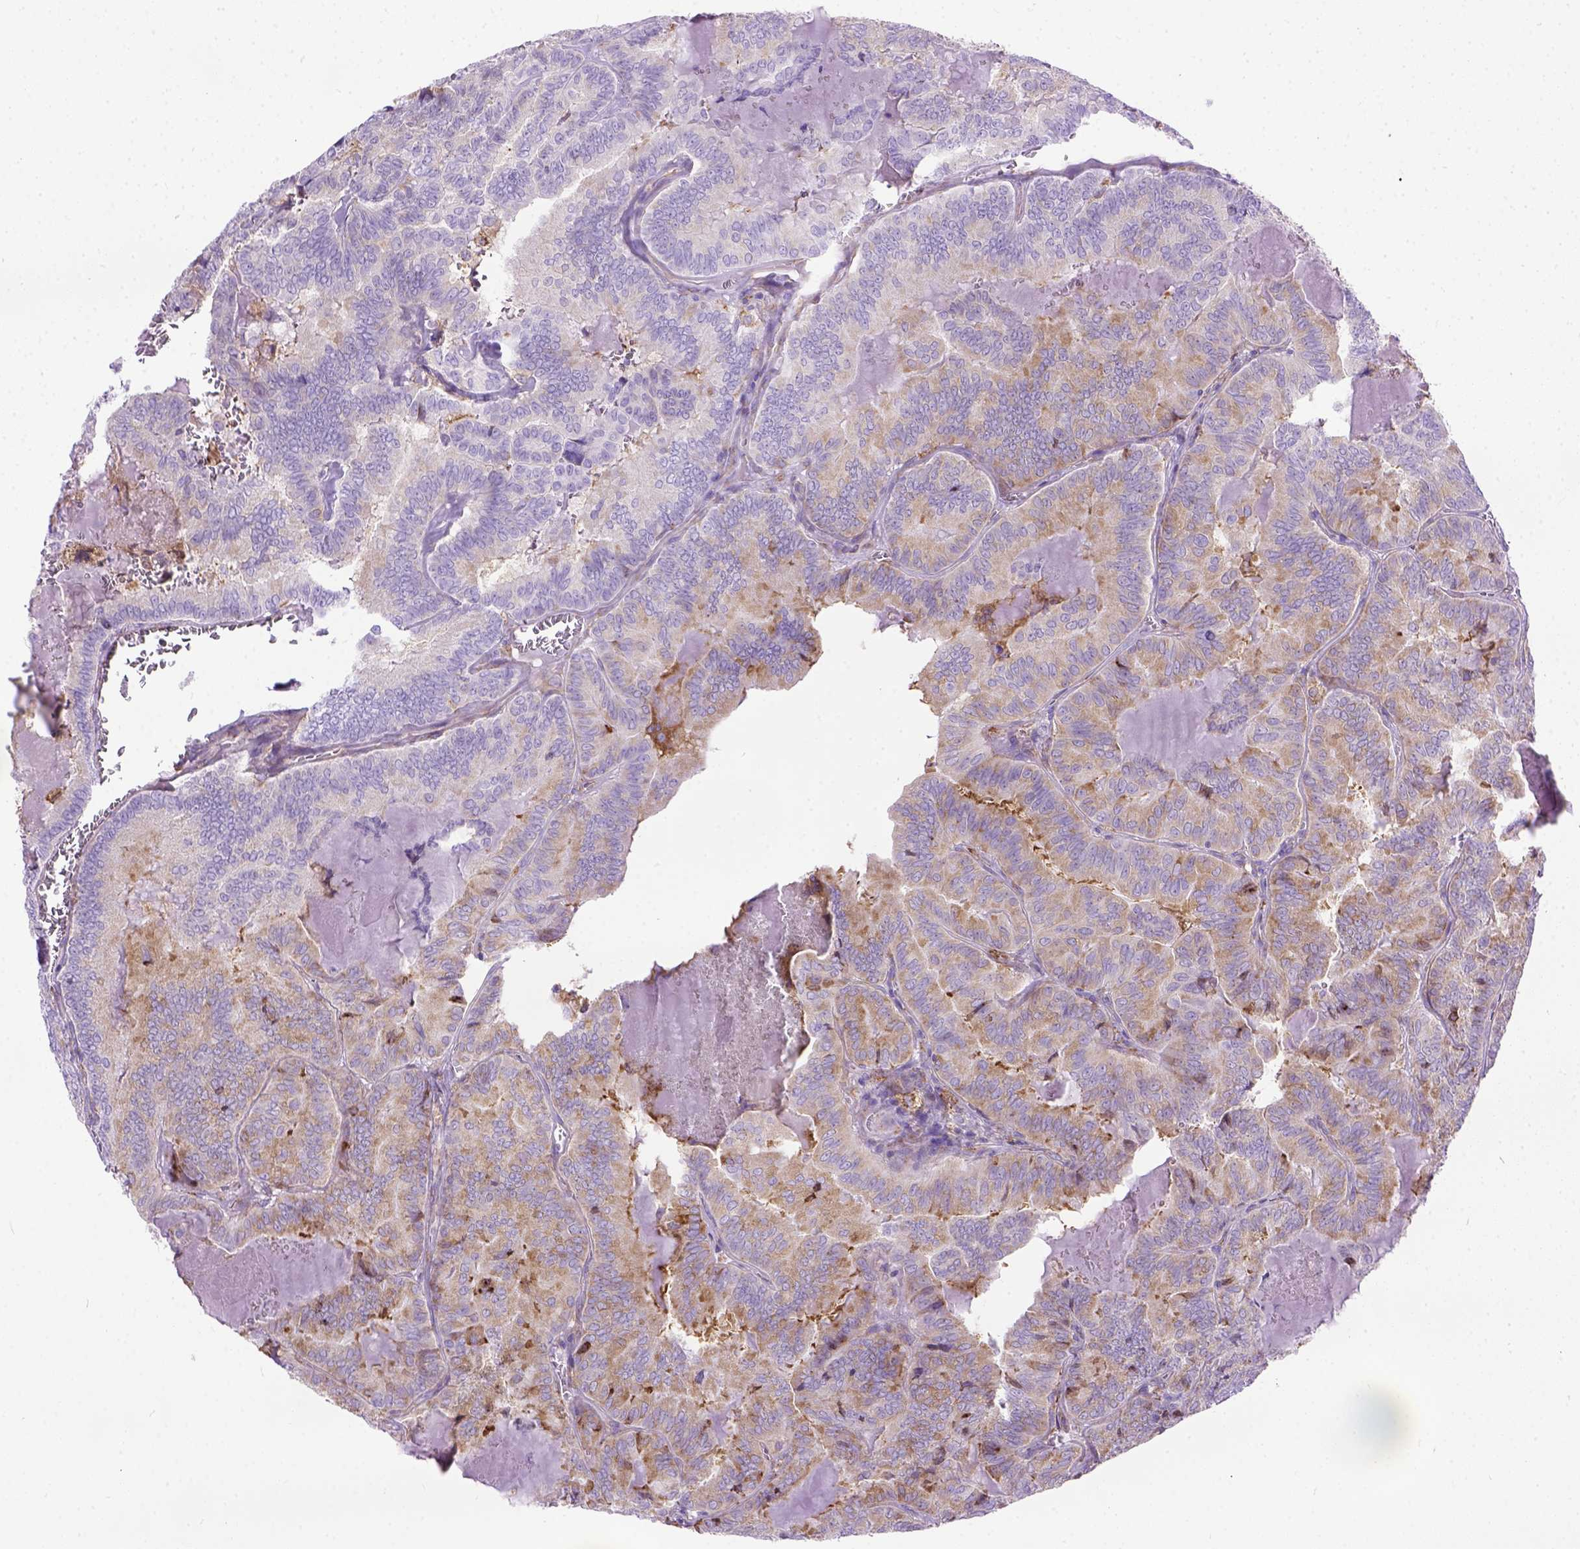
{"staining": {"intensity": "moderate", "quantity": ">75%", "location": "cytoplasmic/membranous"}, "tissue": "thyroid cancer", "cell_type": "Tumor cells", "image_type": "cancer", "snomed": [{"axis": "morphology", "description": "Papillary adenocarcinoma, NOS"}, {"axis": "topography", "description": "Thyroid gland"}], "caption": "Approximately >75% of tumor cells in thyroid cancer show moderate cytoplasmic/membranous protein expression as visualized by brown immunohistochemical staining.", "gene": "PLK4", "patient": {"sex": "female", "age": 75}}